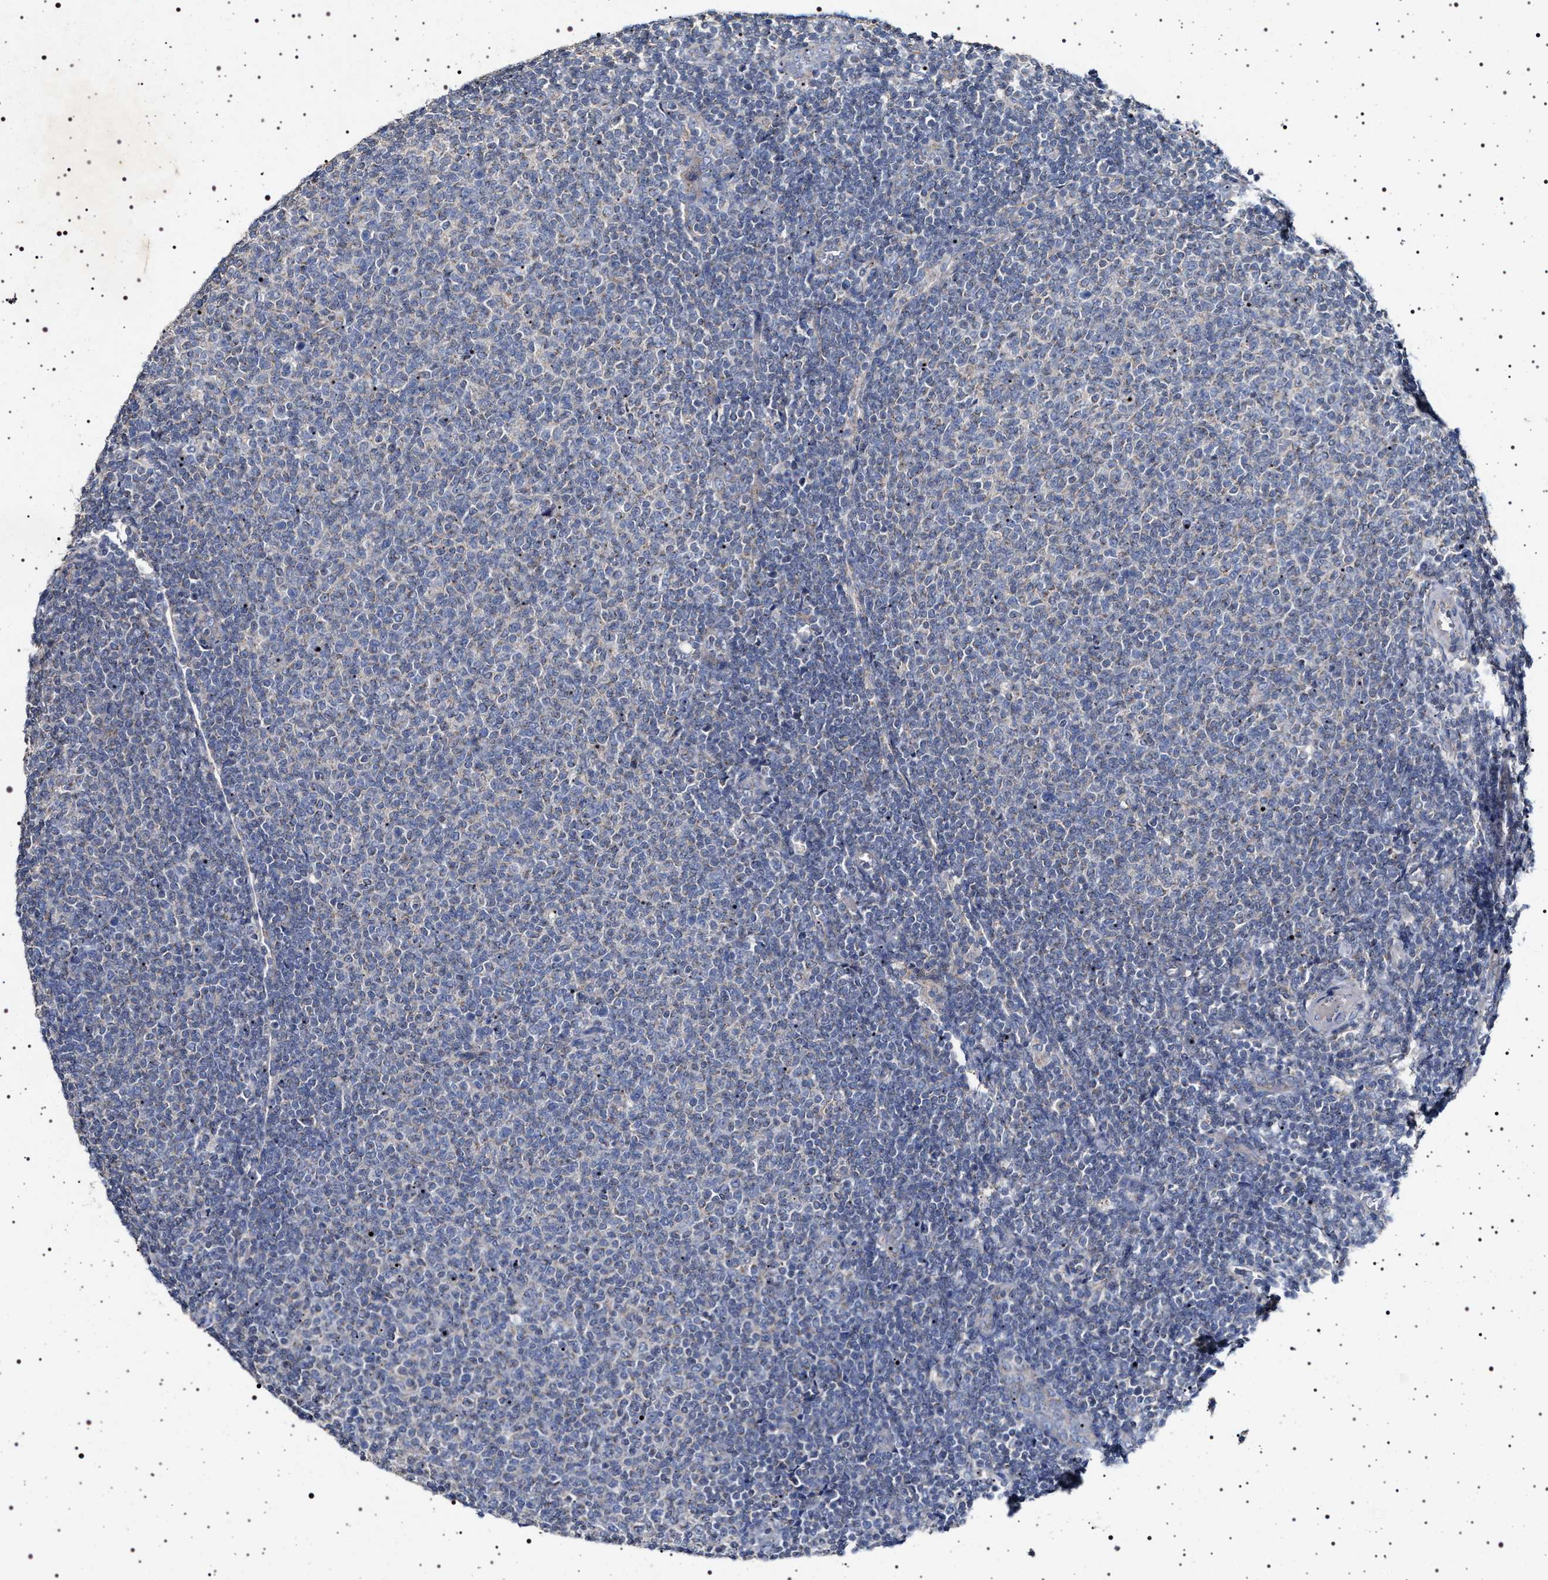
{"staining": {"intensity": "negative", "quantity": "none", "location": "none"}, "tissue": "lymphoma", "cell_type": "Tumor cells", "image_type": "cancer", "snomed": [{"axis": "morphology", "description": "Malignant lymphoma, non-Hodgkin's type, Low grade"}, {"axis": "topography", "description": "Lymph node"}], "caption": "Tumor cells are negative for protein expression in human lymphoma.", "gene": "NAALADL2", "patient": {"sex": "male", "age": 66}}